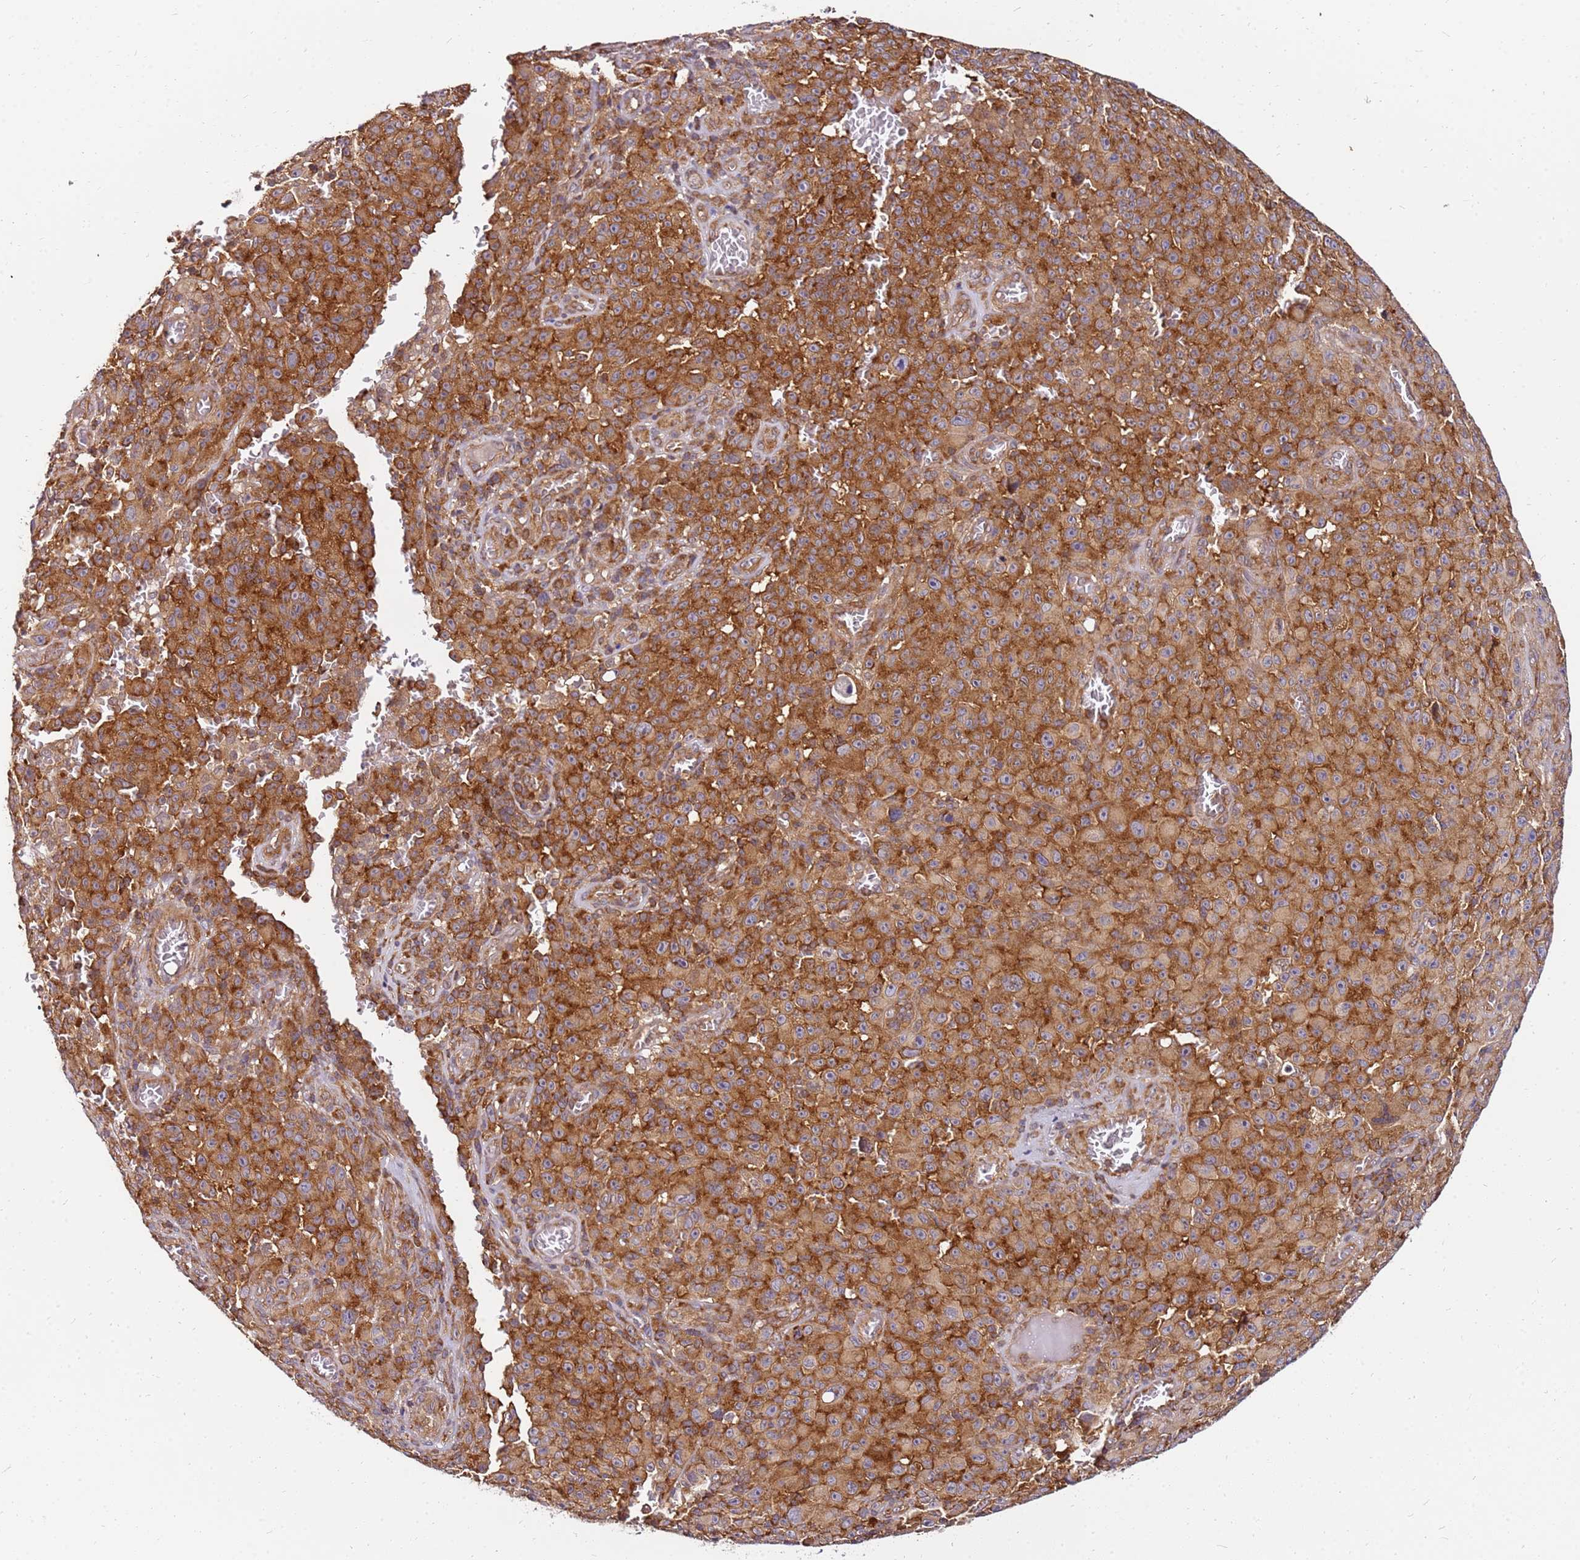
{"staining": {"intensity": "strong", "quantity": ">75%", "location": "cytoplasmic/membranous"}, "tissue": "melanoma", "cell_type": "Tumor cells", "image_type": "cancer", "snomed": [{"axis": "morphology", "description": "Malignant melanoma, NOS"}, {"axis": "topography", "description": "Skin"}], "caption": "A histopathology image of human melanoma stained for a protein reveals strong cytoplasmic/membranous brown staining in tumor cells.", "gene": "PIH1D1", "patient": {"sex": "female", "age": 82}}